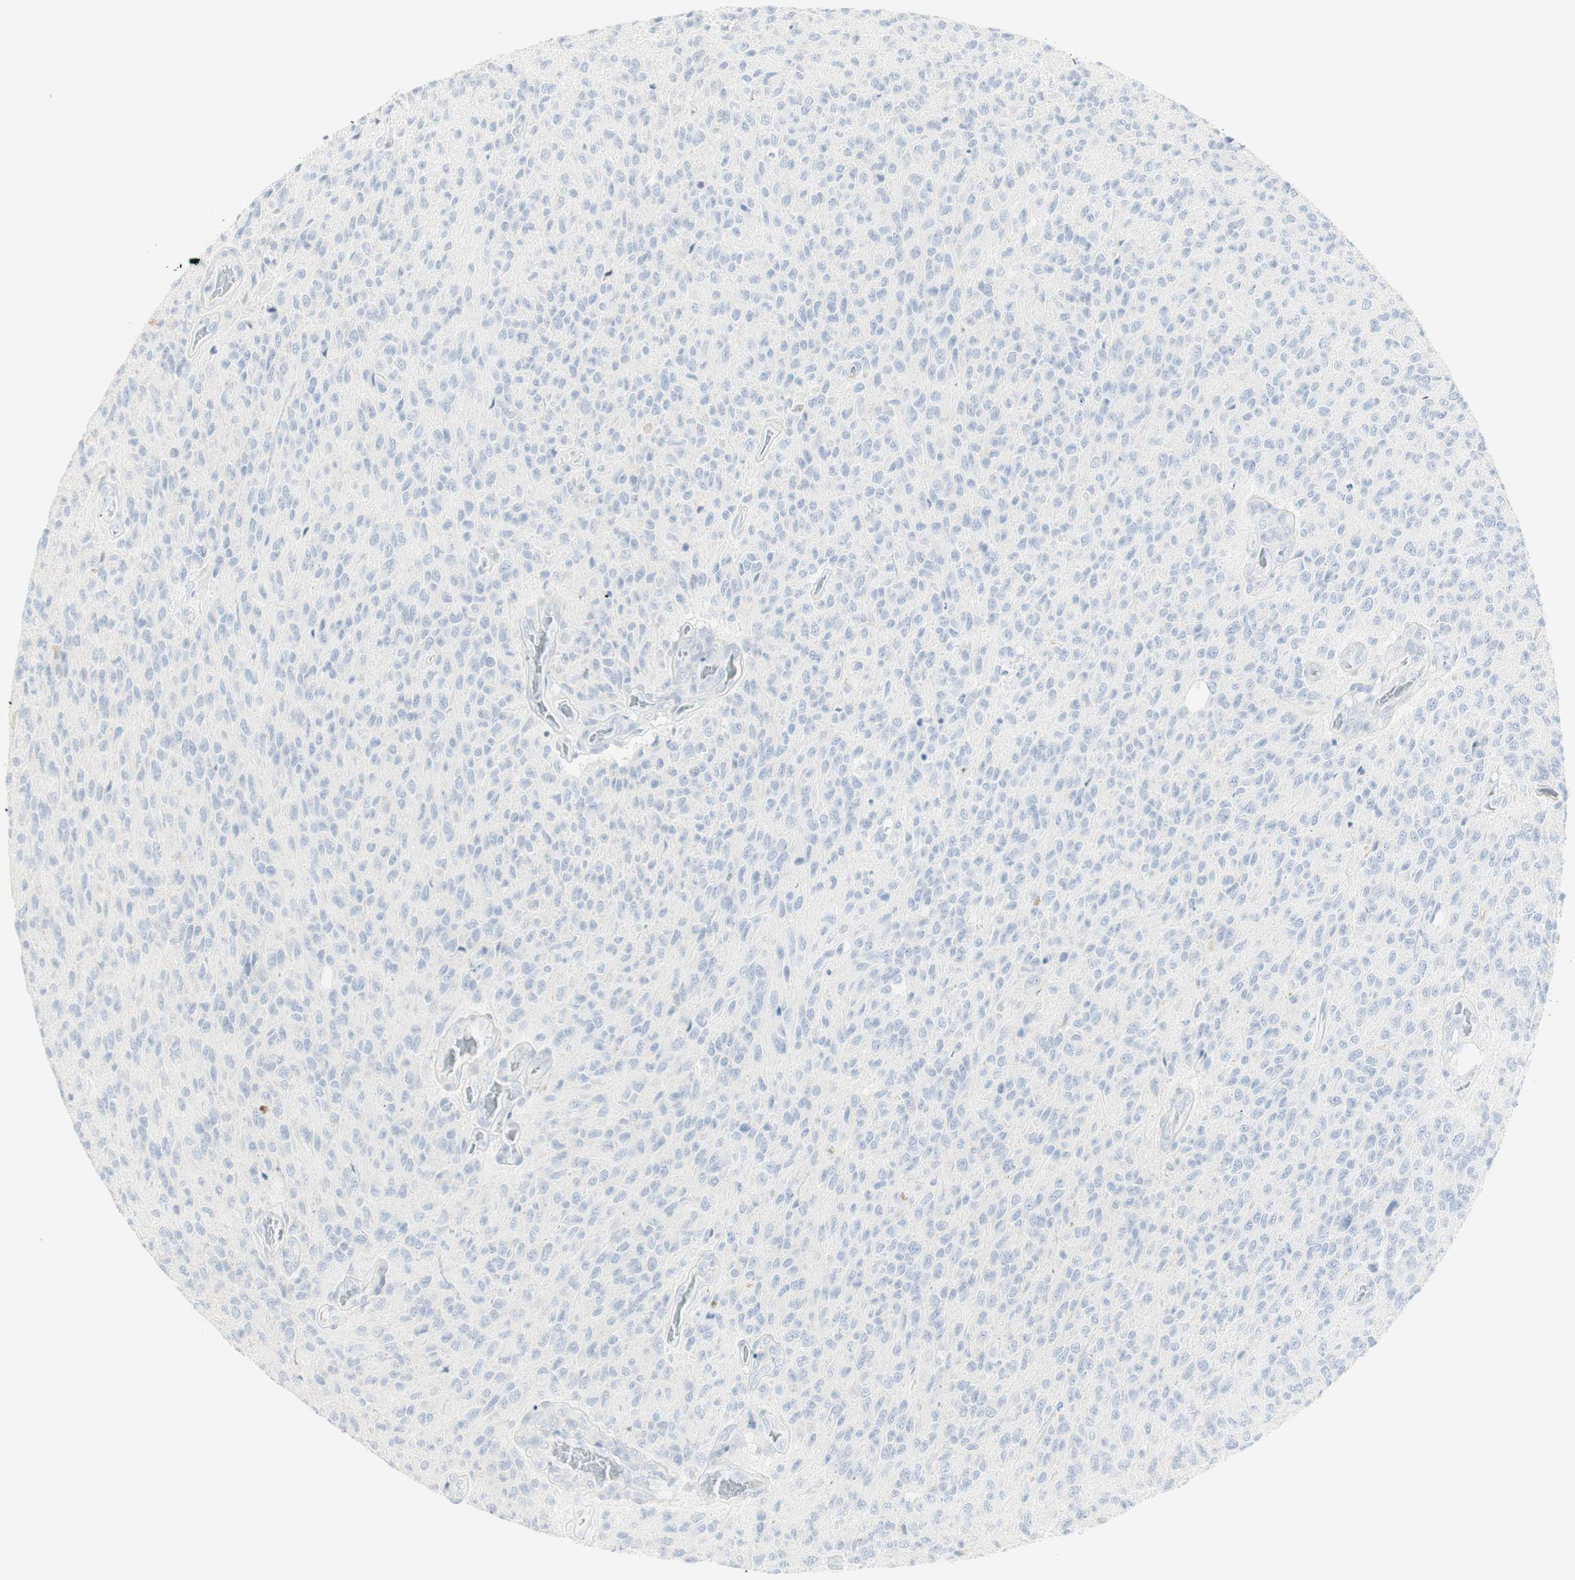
{"staining": {"intensity": "negative", "quantity": "none", "location": "none"}, "tissue": "glioma", "cell_type": "Tumor cells", "image_type": "cancer", "snomed": [{"axis": "morphology", "description": "Glioma, malignant, High grade"}, {"axis": "topography", "description": "pancreas cauda"}], "caption": "This is an immunohistochemistry (IHC) photomicrograph of human malignant high-grade glioma. There is no expression in tumor cells.", "gene": "MDK", "patient": {"sex": "male", "age": 60}}